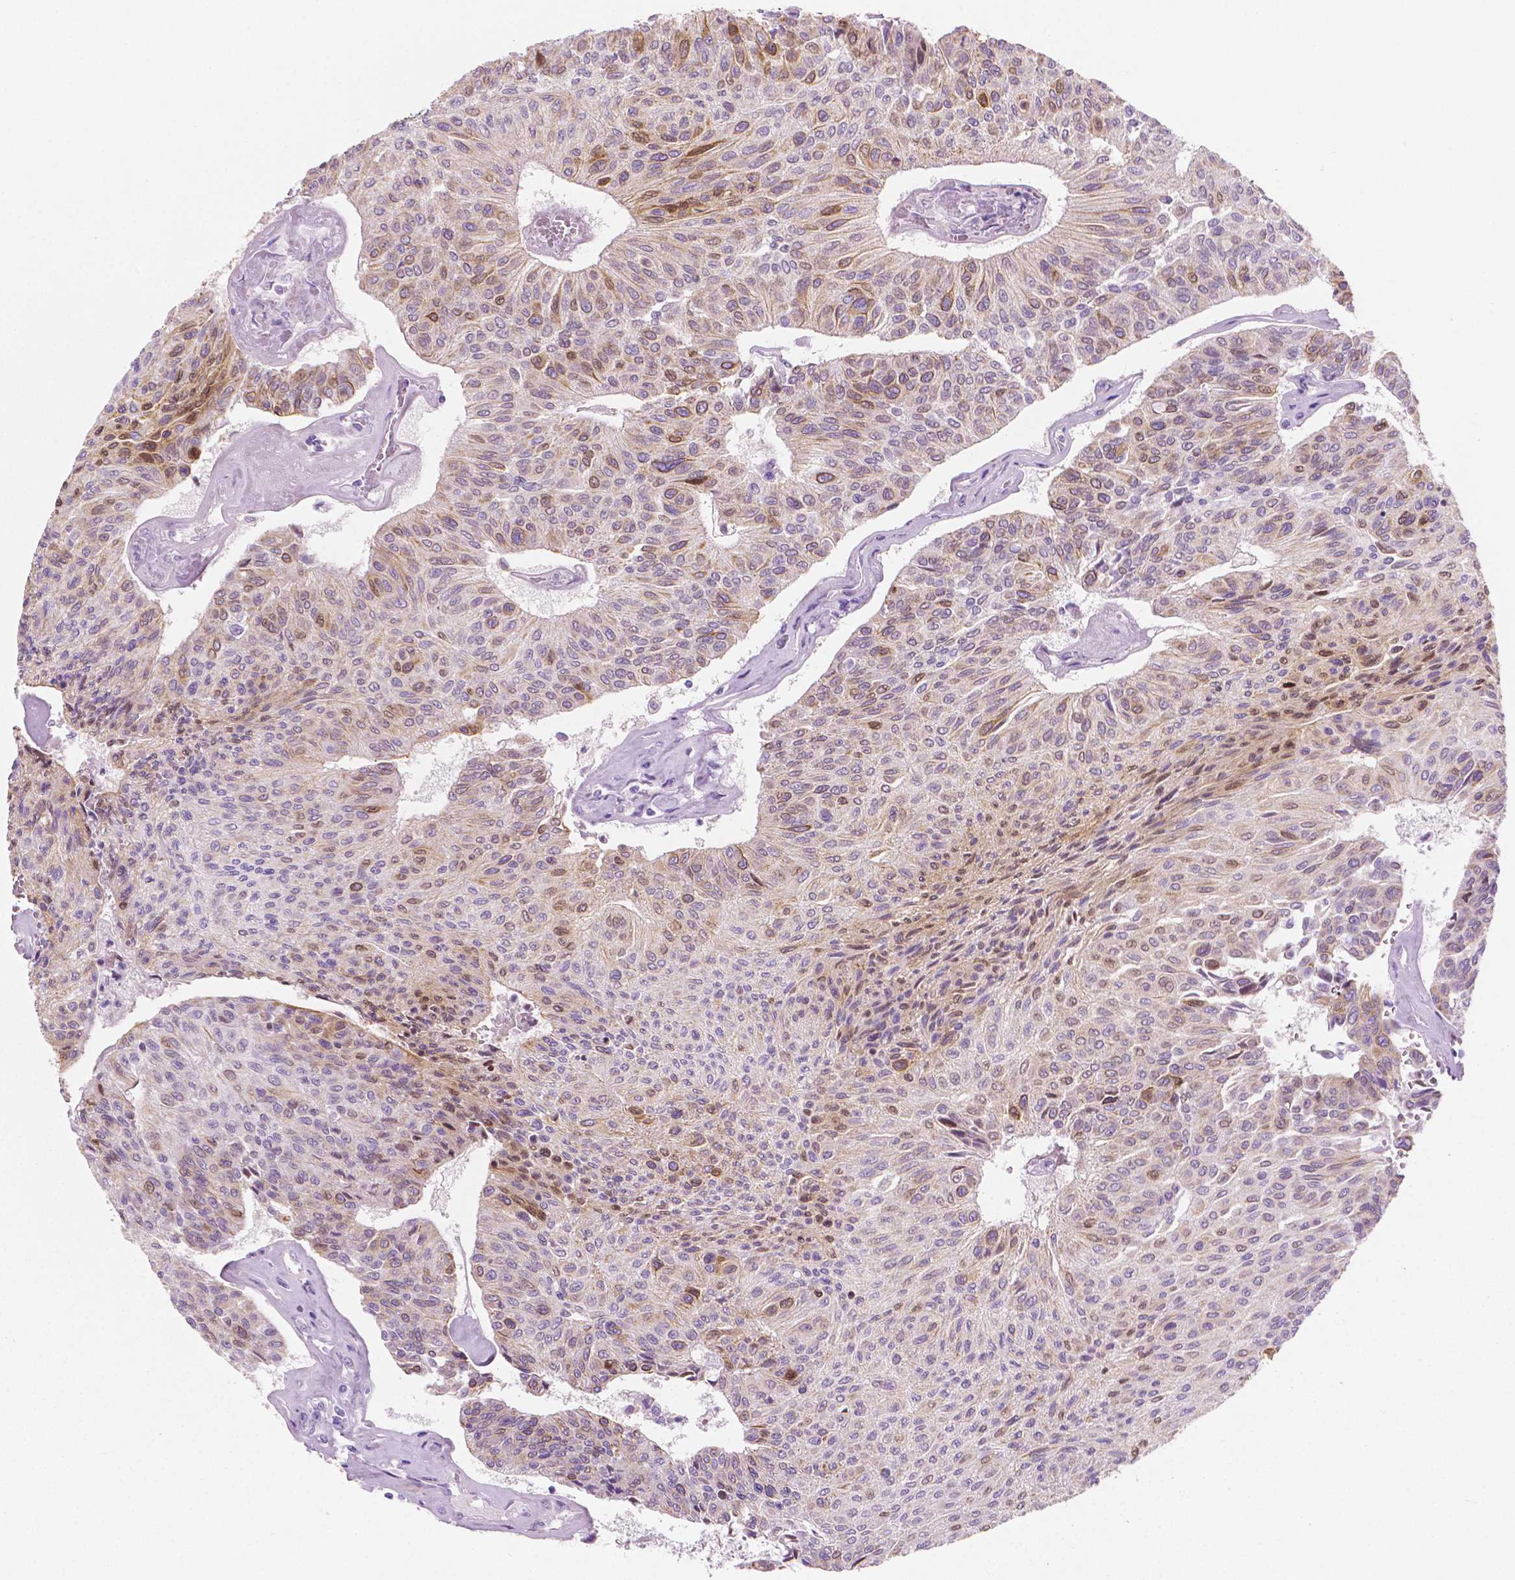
{"staining": {"intensity": "moderate", "quantity": "<25%", "location": "cytoplasmic/membranous,nuclear"}, "tissue": "urothelial cancer", "cell_type": "Tumor cells", "image_type": "cancer", "snomed": [{"axis": "morphology", "description": "Urothelial carcinoma, High grade"}, {"axis": "topography", "description": "Urinary bladder"}], "caption": "A histopathology image of human urothelial cancer stained for a protein displays moderate cytoplasmic/membranous and nuclear brown staining in tumor cells. (Stains: DAB in brown, nuclei in blue, Microscopy: brightfield microscopy at high magnification).", "gene": "EPPK1", "patient": {"sex": "male", "age": 66}}